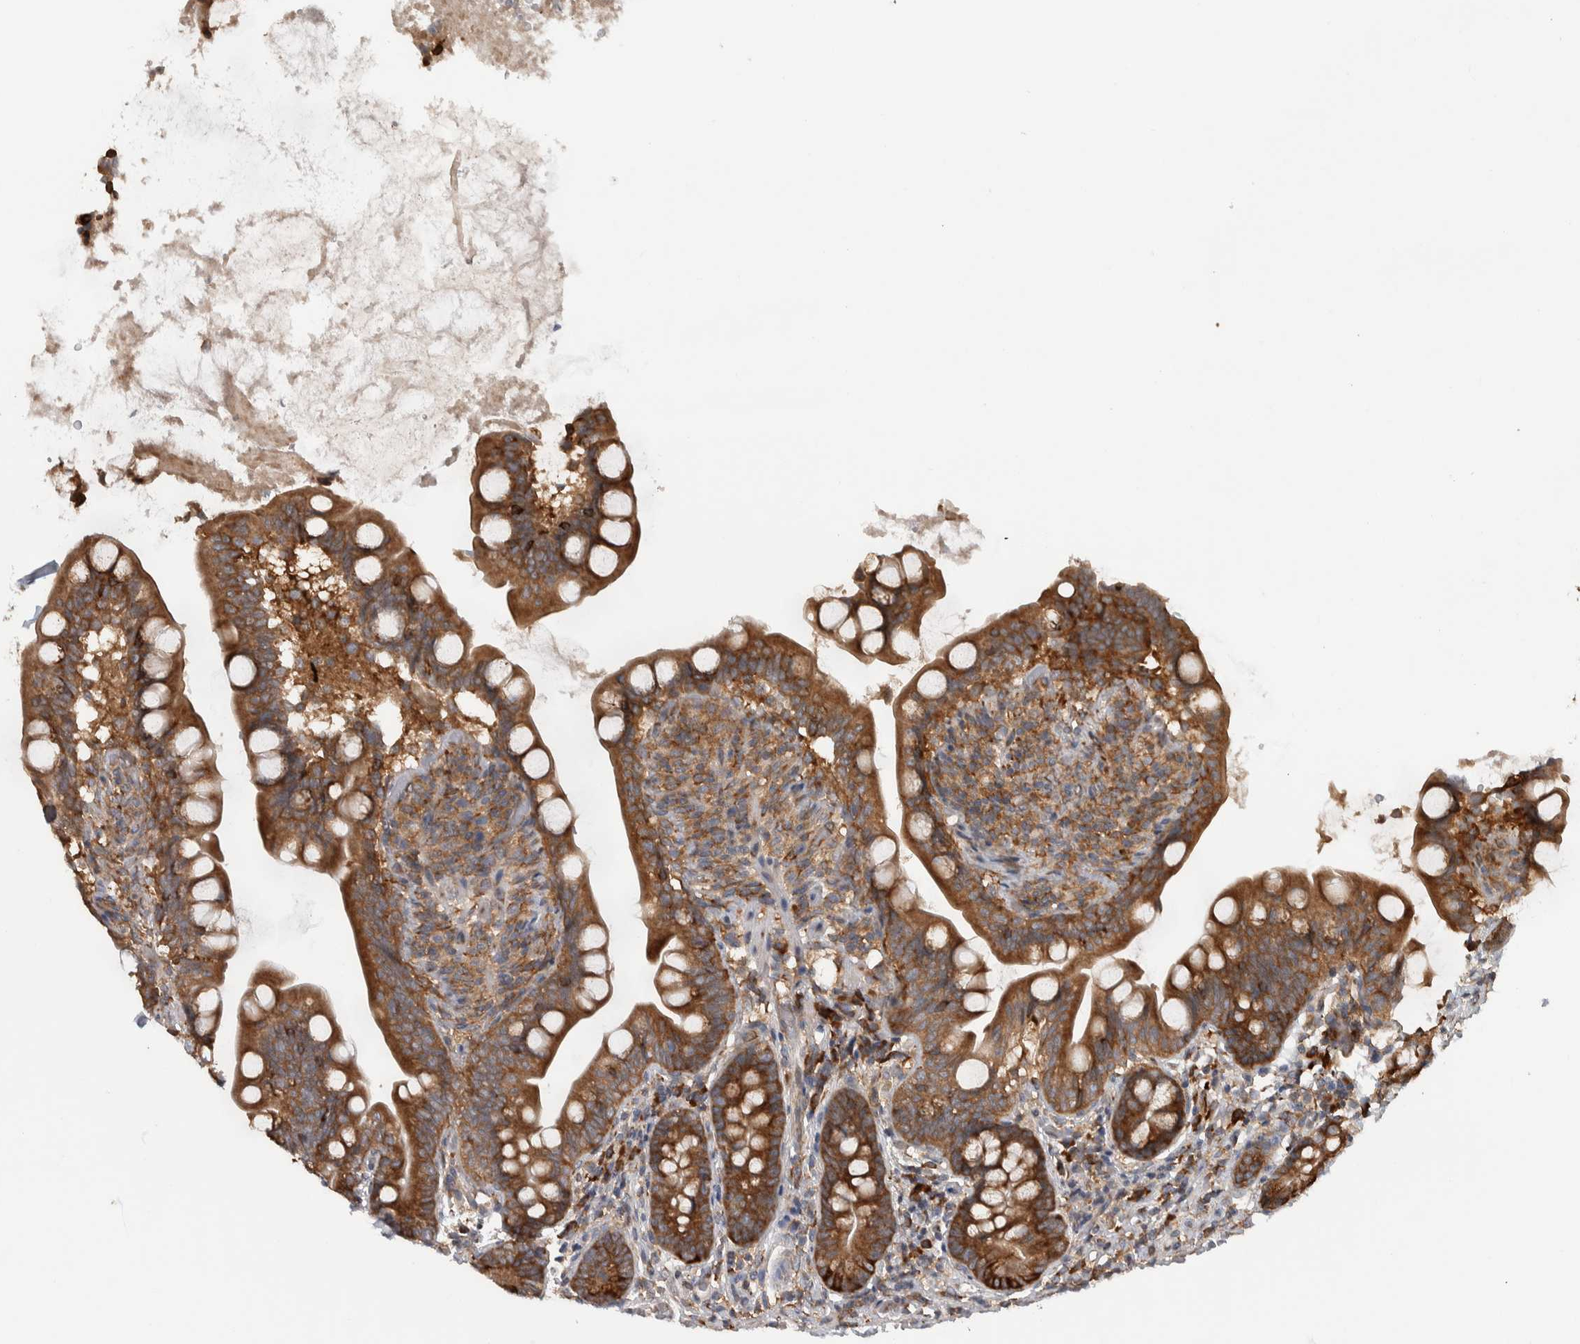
{"staining": {"intensity": "moderate", "quantity": ">75%", "location": "cytoplasmic/membranous"}, "tissue": "small intestine", "cell_type": "Glandular cells", "image_type": "normal", "snomed": [{"axis": "morphology", "description": "Normal tissue, NOS"}, {"axis": "topography", "description": "Small intestine"}], "caption": "Immunohistochemistry (IHC) of benign human small intestine exhibits medium levels of moderate cytoplasmic/membranous expression in about >75% of glandular cells.", "gene": "EIF3H", "patient": {"sex": "female", "age": 56}}